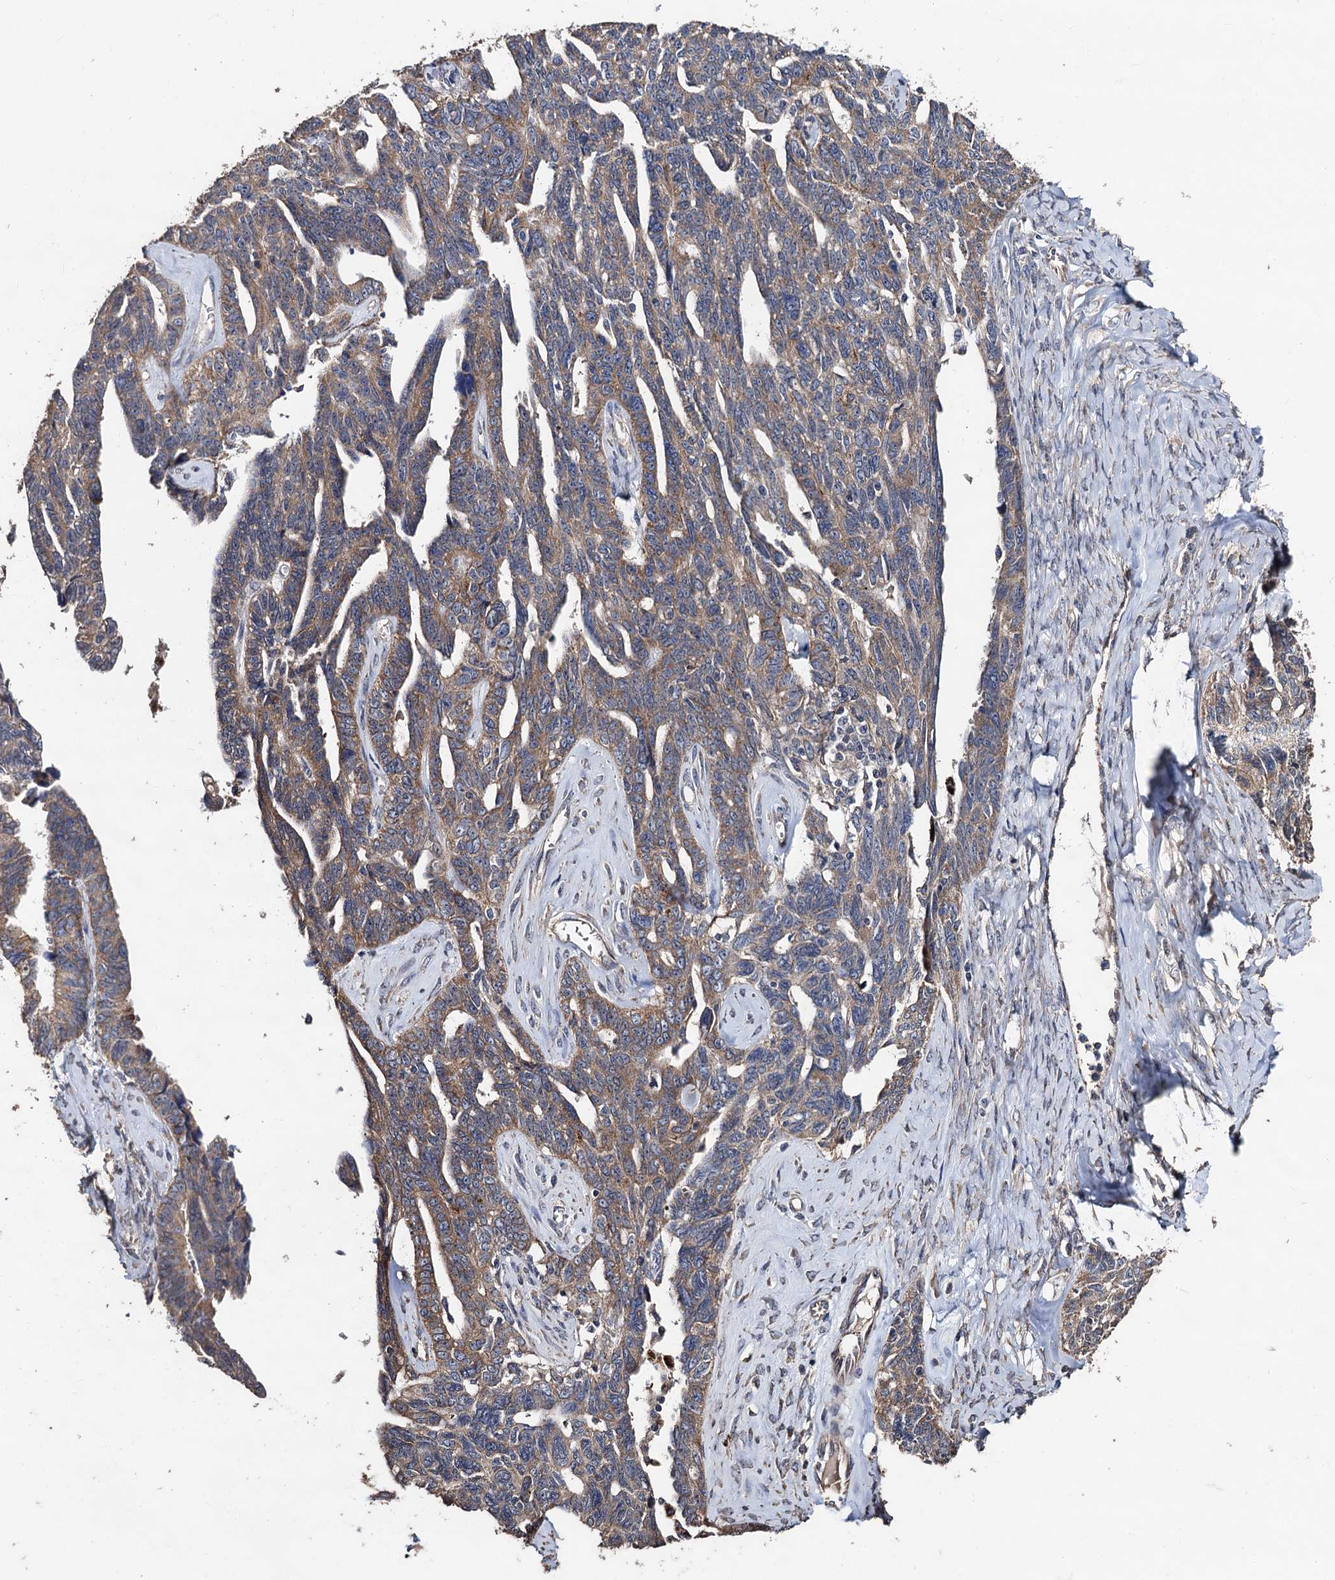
{"staining": {"intensity": "weak", "quantity": "25%-75%", "location": "cytoplasmic/membranous"}, "tissue": "ovarian cancer", "cell_type": "Tumor cells", "image_type": "cancer", "snomed": [{"axis": "morphology", "description": "Cystadenocarcinoma, serous, NOS"}, {"axis": "topography", "description": "Ovary"}], "caption": "Immunohistochemical staining of ovarian cancer (serous cystadenocarcinoma) exhibits weak cytoplasmic/membranous protein expression in about 25%-75% of tumor cells.", "gene": "PPTC7", "patient": {"sex": "female", "age": 79}}